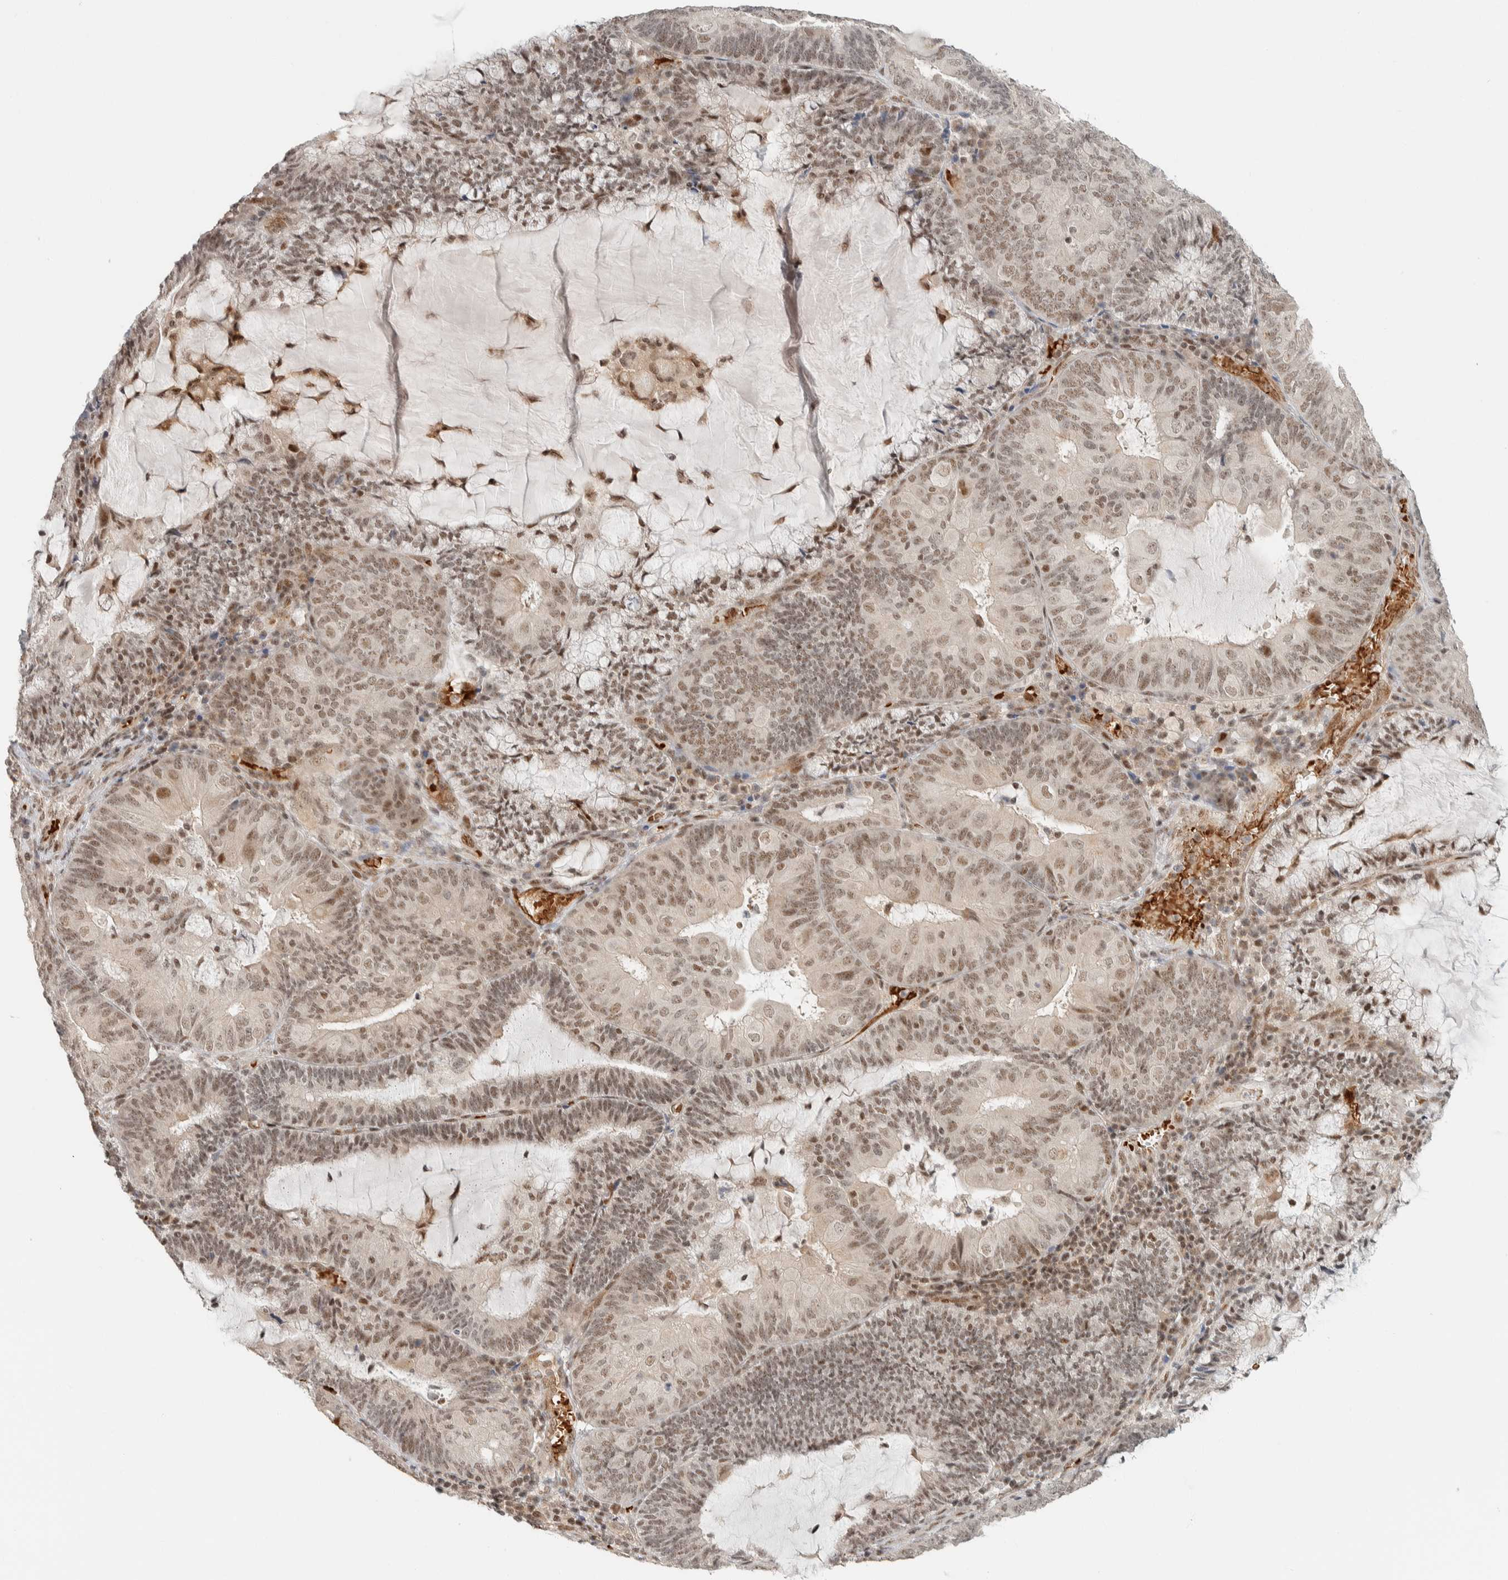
{"staining": {"intensity": "moderate", "quantity": ">75%", "location": "nuclear"}, "tissue": "endometrial cancer", "cell_type": "Tumor cells", "image_type": "cancer", "snomed": [{"axis": "morphology", "description": "Adenocarcinoma, NOS"}, {"axis": "topography", "description": "Endometrium"}], "caption": "High-magnification brightfield microscopy of endometrial cancer stained with DAB (brown) and counterstained with hematoxylin (blue). tumor cells exhibit moderate nuclear expression is appreciated in about>75% of cells.", "gene": "ZBTB2", "patient": {"sex": "female", "age": 81}}